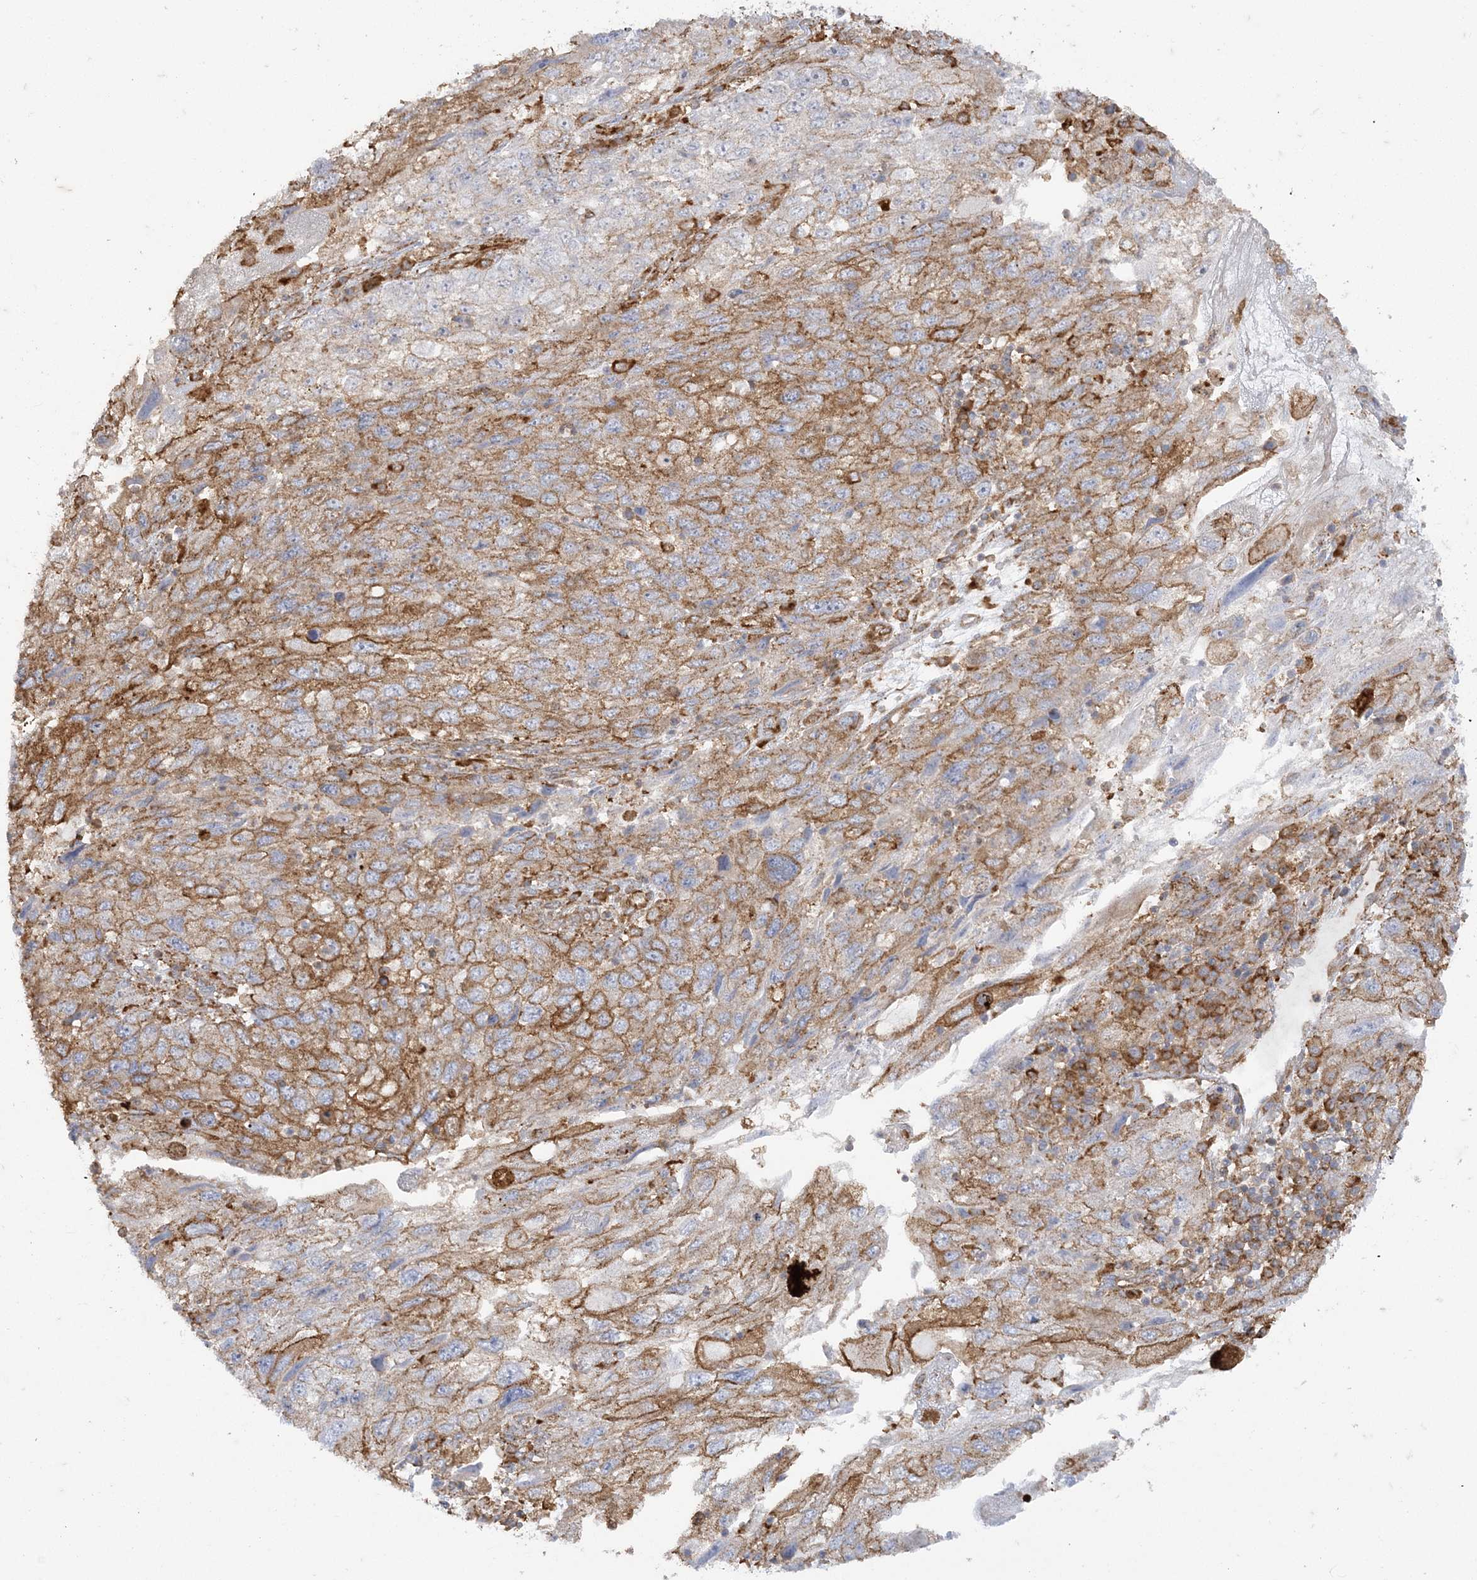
{"staining": {"intensity": "moderate", "quantity": ">75%", "location": "cytoplasmic/membranous"}, "tissue": "endometrial cancer", "cell_type": "Tumor cells", "image_type": "cancer", "snomed": [{"axis": "morphology", "description": "Adenocarcinoma, NOS"}, {"axis": "topography", "description": "Endometrium"}], "caption": "Brown immunohistochemical staining in human endometrial adenocarcinoma shows moderate cytoplasmic/membranous staining in about >75% of tumor cells.", "gene": "DERL3", "patient": {"sex": "female", "age": 49}}